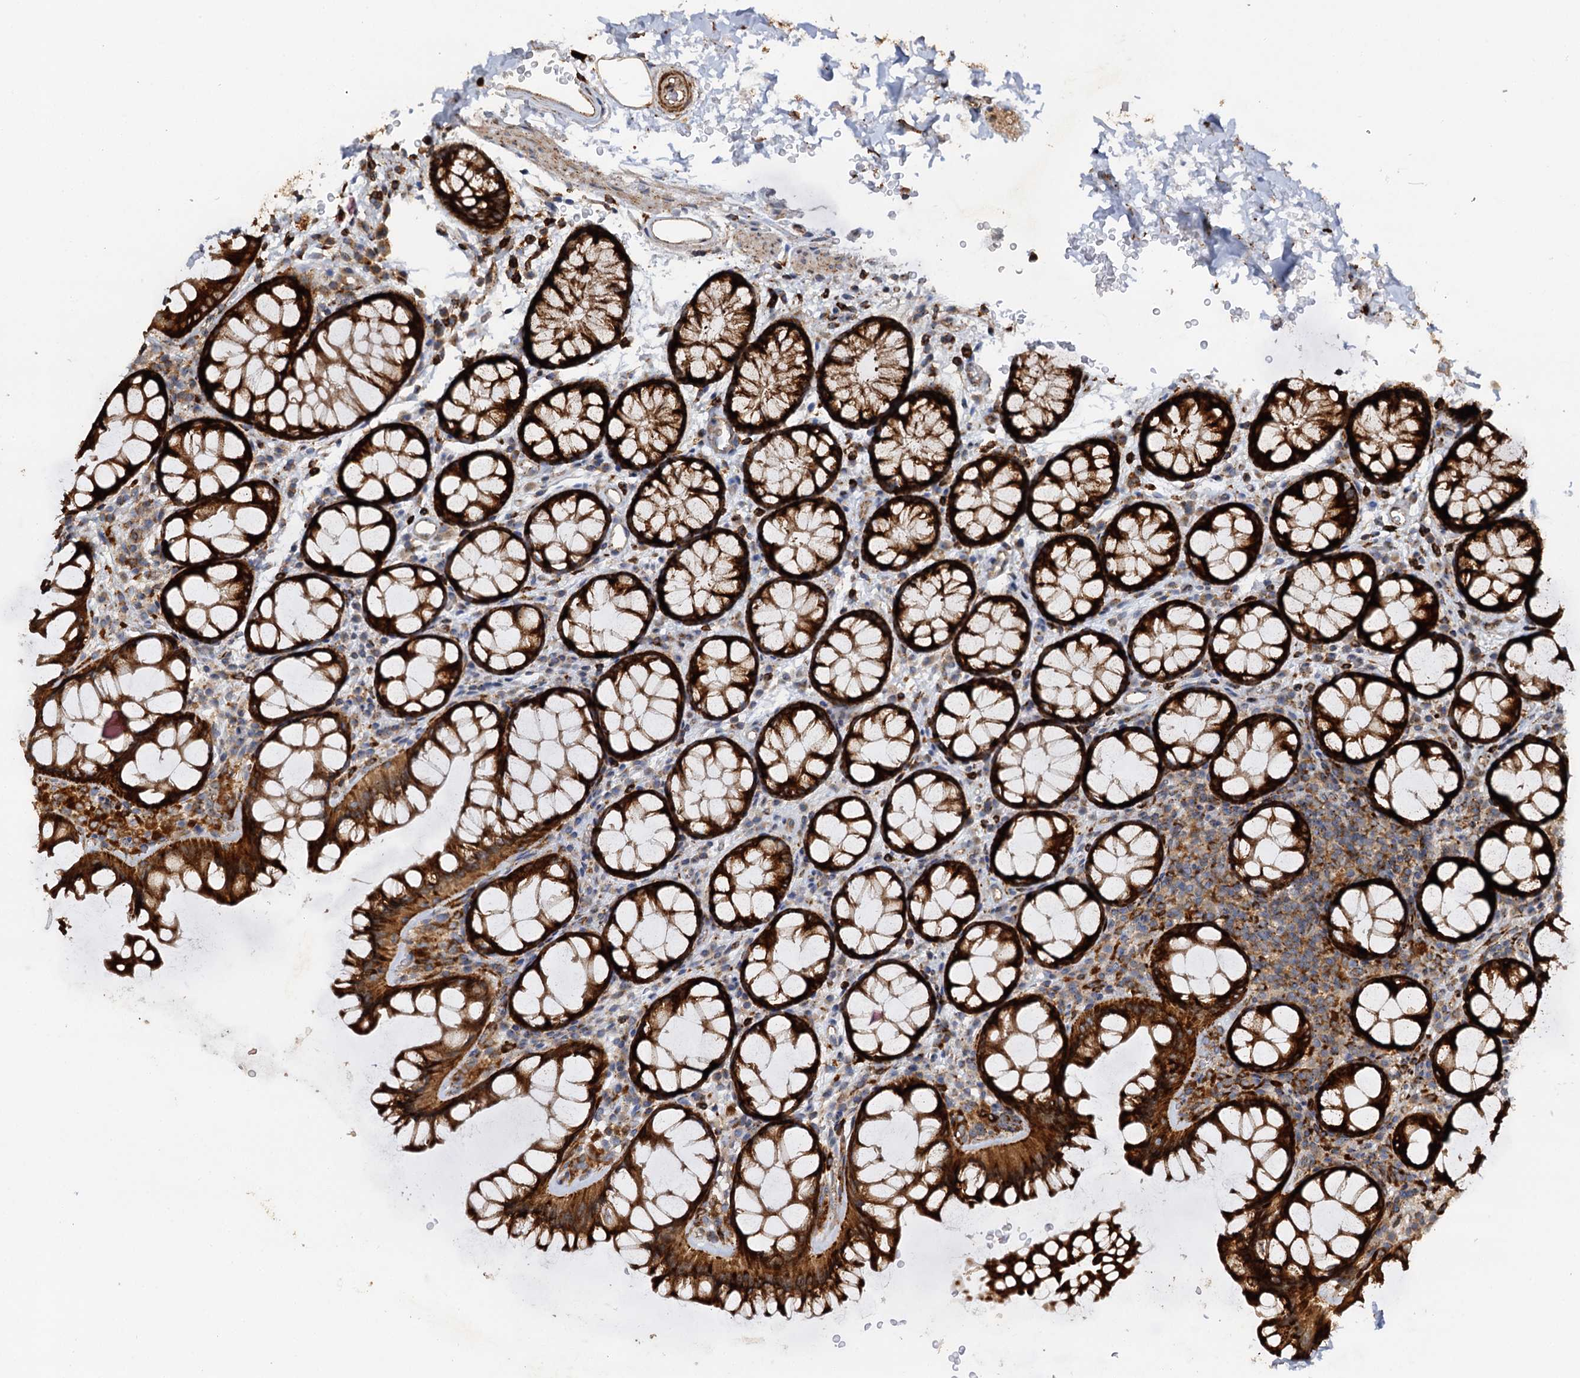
{"staining": {"intensity": "moderate", "quantity": ">75%", "location": "cytoplasmic/membranous"}, "tissue": "colon", "cell_type": "Endothelial cells", "image_type": "normal", "snomed": [{"axis": "morphology", "description": "Normal tissue, NOS"}, {"axis": "topography", "description": "Colon"}], "caption": "Immunohistochemical staining of unremarkable colon reveals >75% levels of moderate cytoplasmic/membranous protein positivity in about >75% of endothelial cells.", "gene": "WDR73", "patient": {"sex": "female", "age": 82}}